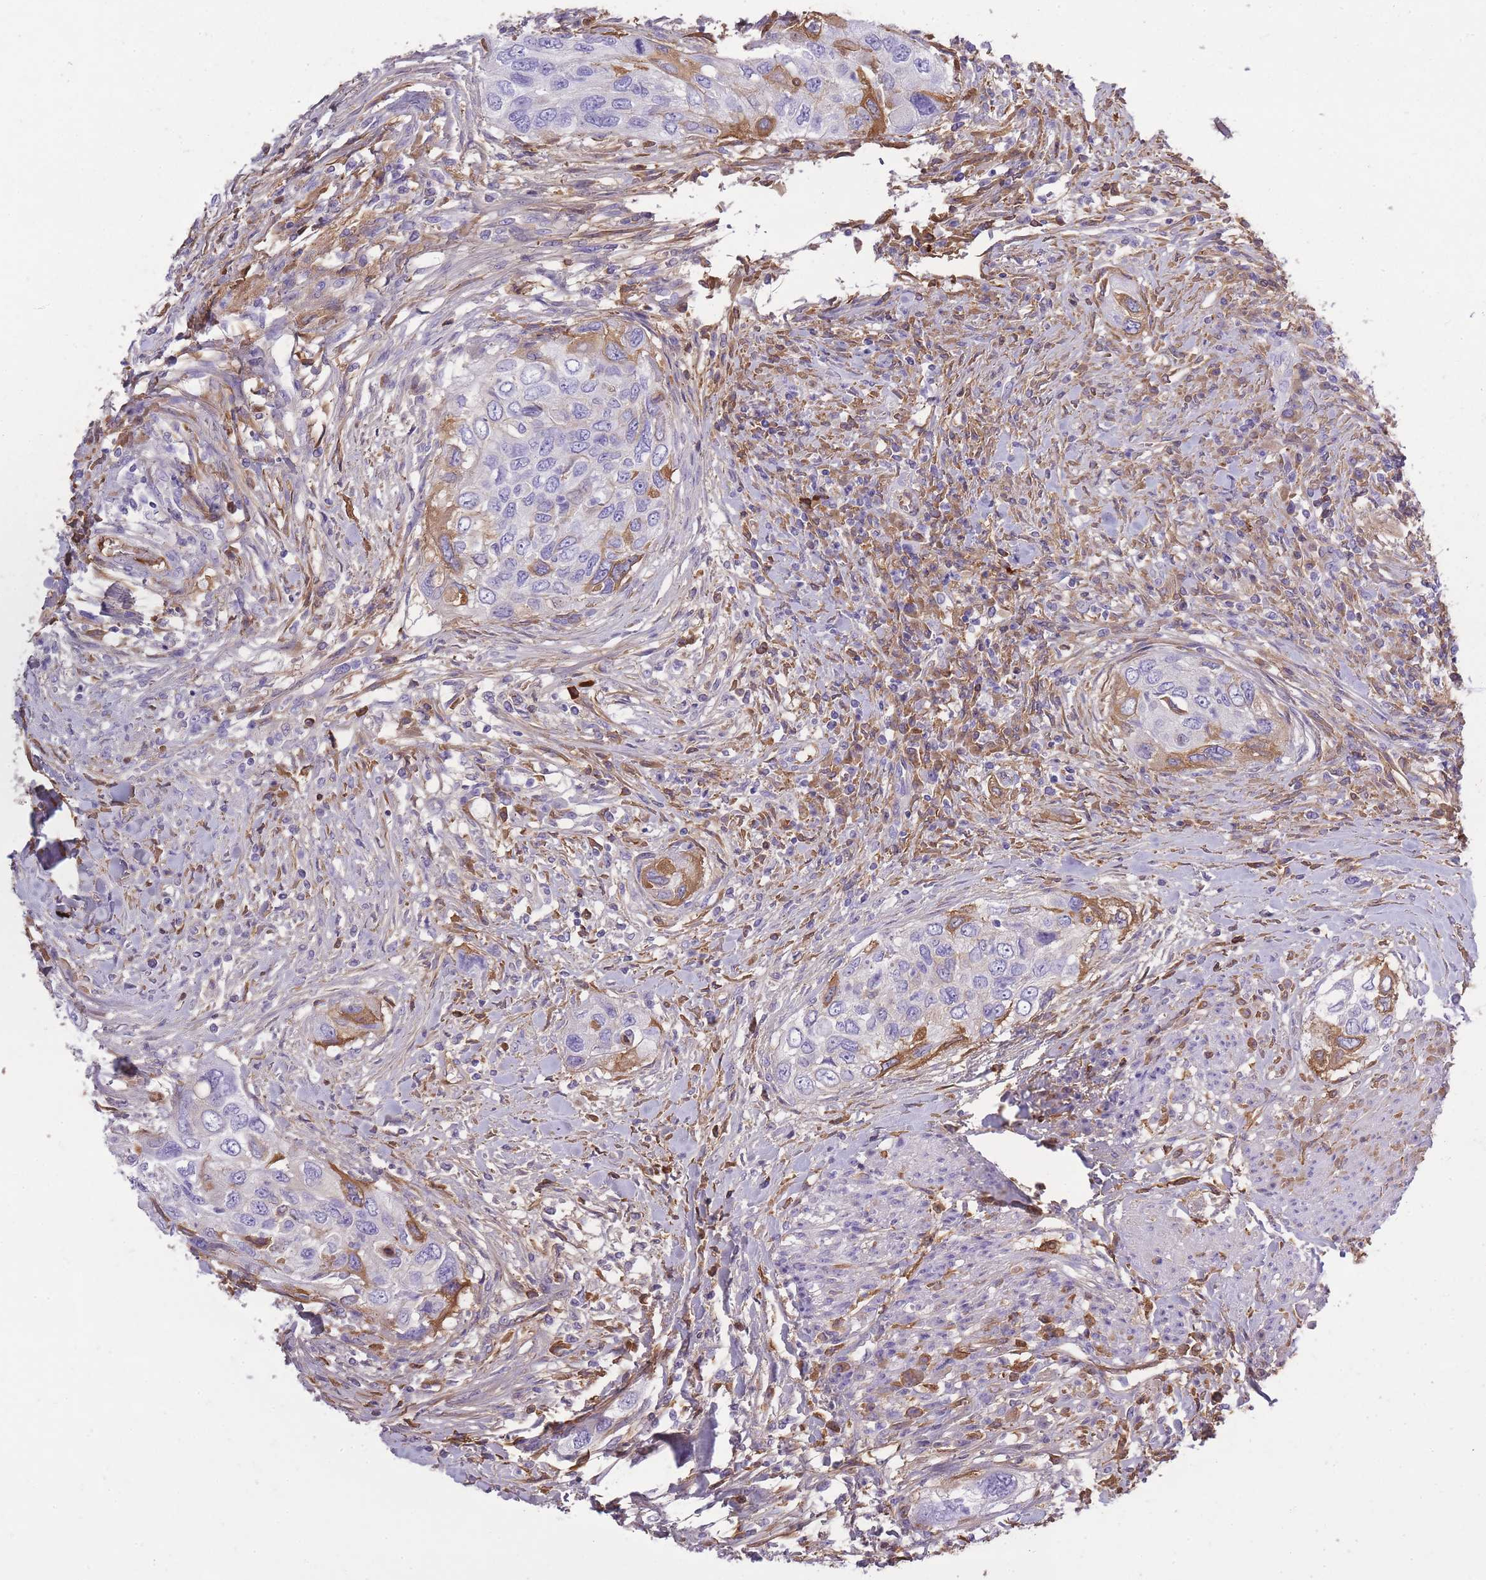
{"staining": {"intensity": "moderate", "quantity": "<25%", "location": "cytoplasmic/membranous"}, "tissue": "urothelial cancer", "cell_type": "Tumor cells", "image_type": "cancer", "snomed": [{"axis": "morphology", "description": "Urothelial carcinoma, High grade"}, {"axis": "topography", "description": "Urinary bladder"}], "caption": "High-grade urothelial carcinoma was stained to show a protein in brown. There is low levels of moderate cytoplasmic/membranous expression in about <25% of tumor cells. The protein is shown in brown color, while the nuclei are stained blue.", "gene": "IGKV1D-42", "patient": {"sex": "female", "age": 60}}